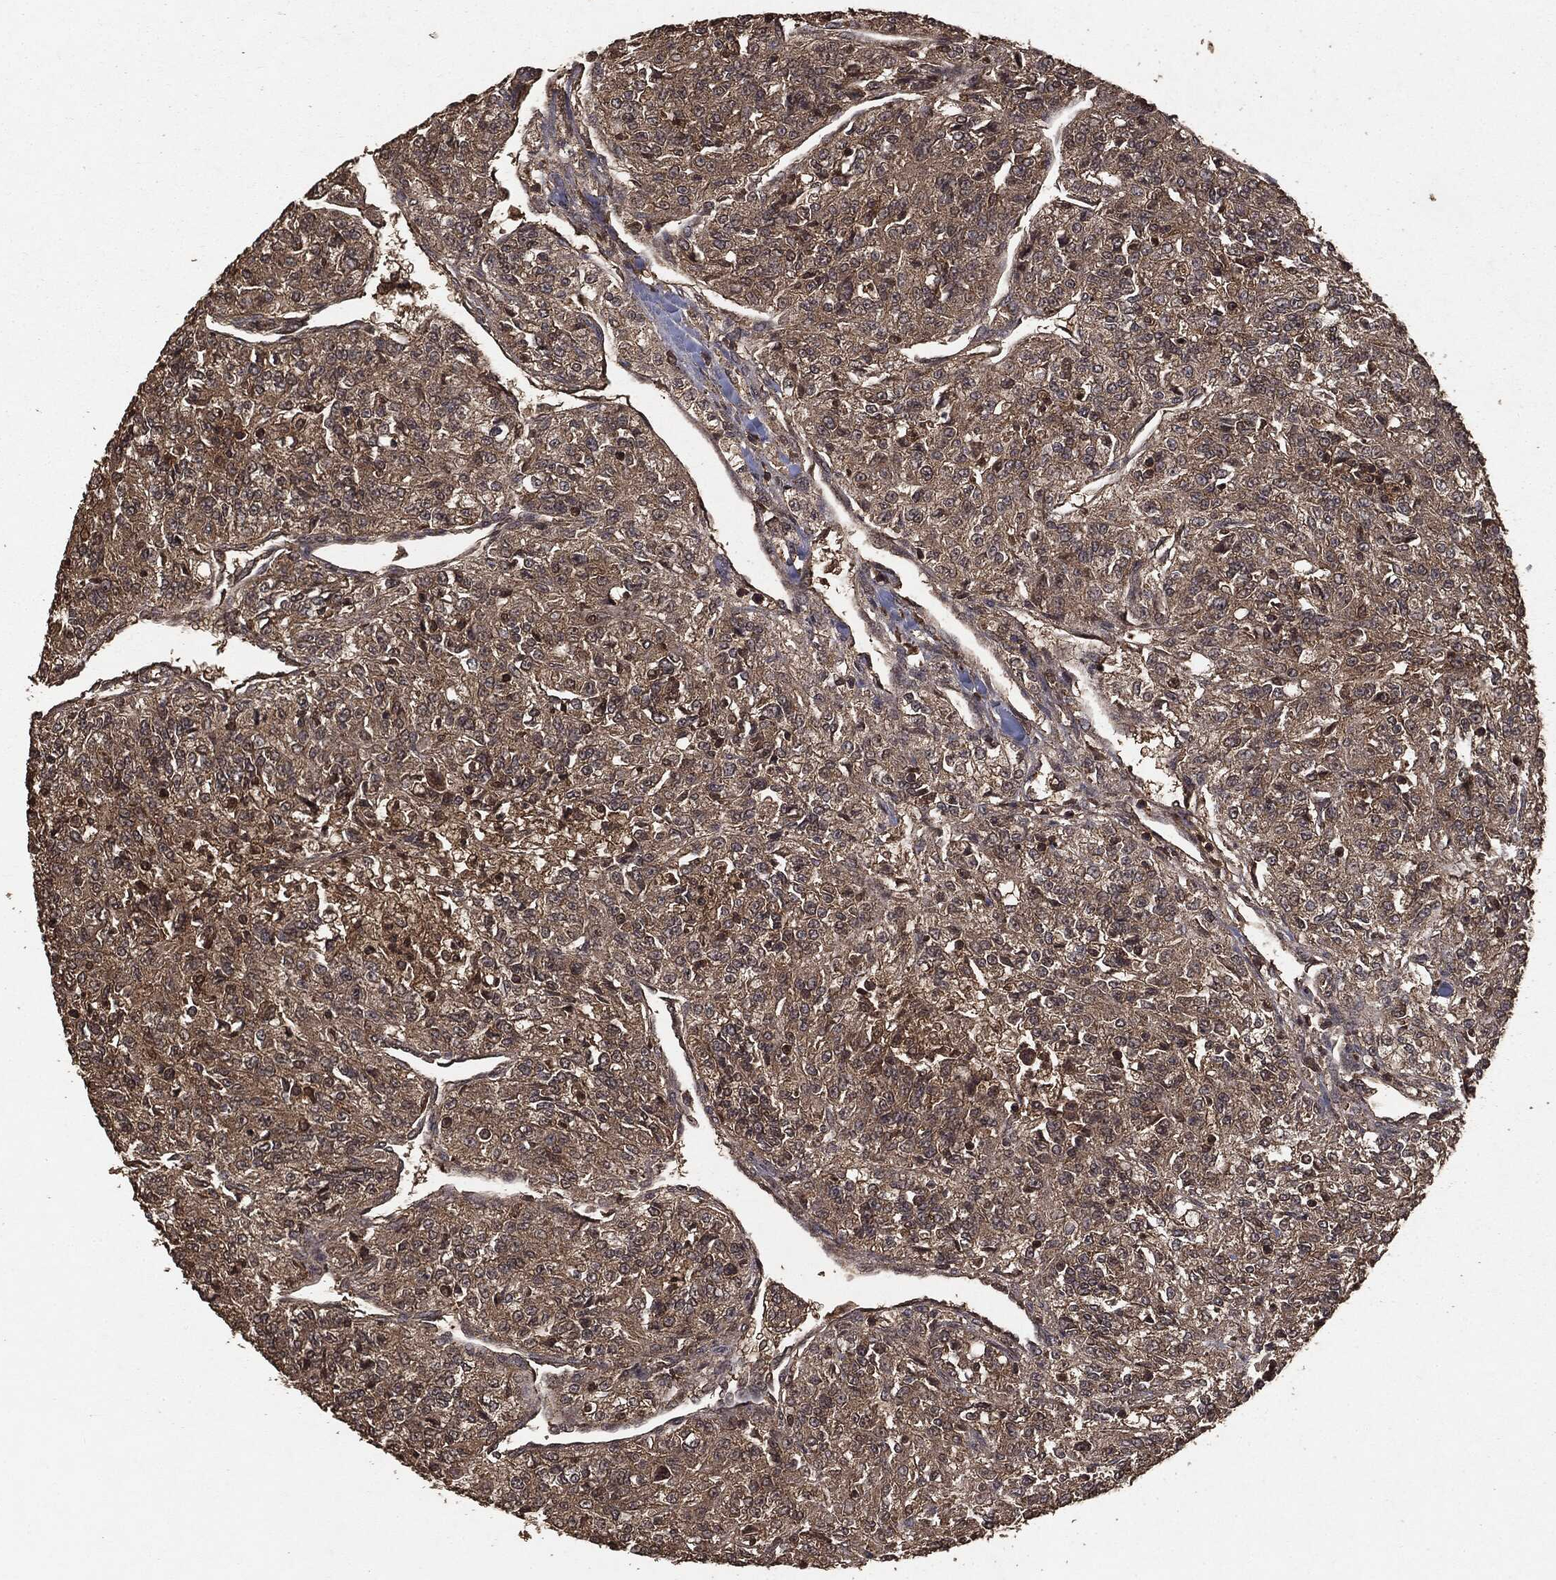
{"staining": {"intensity": "negative", "quantity": "none", "location": "none"}, "tissue": "renal cancer", "cell_type": "Tumor cells", "image_type": "cancer", "snomed": [{"axis": "morphology", "description": "Adenocarcinoma, NOS"}, {"axis": "topography", "description": "Kidney"}], "caption": "This micrograph is of renal cancer (adenocarcinoma) stained with immunohistochemistry to label a protein in brown with the nuclei are counter-stained blue. There is no positivity in tumor cells. Nuclei are stained in blue.", "gene": "NME1", "patient": {"sex": "female", "age": 63}}